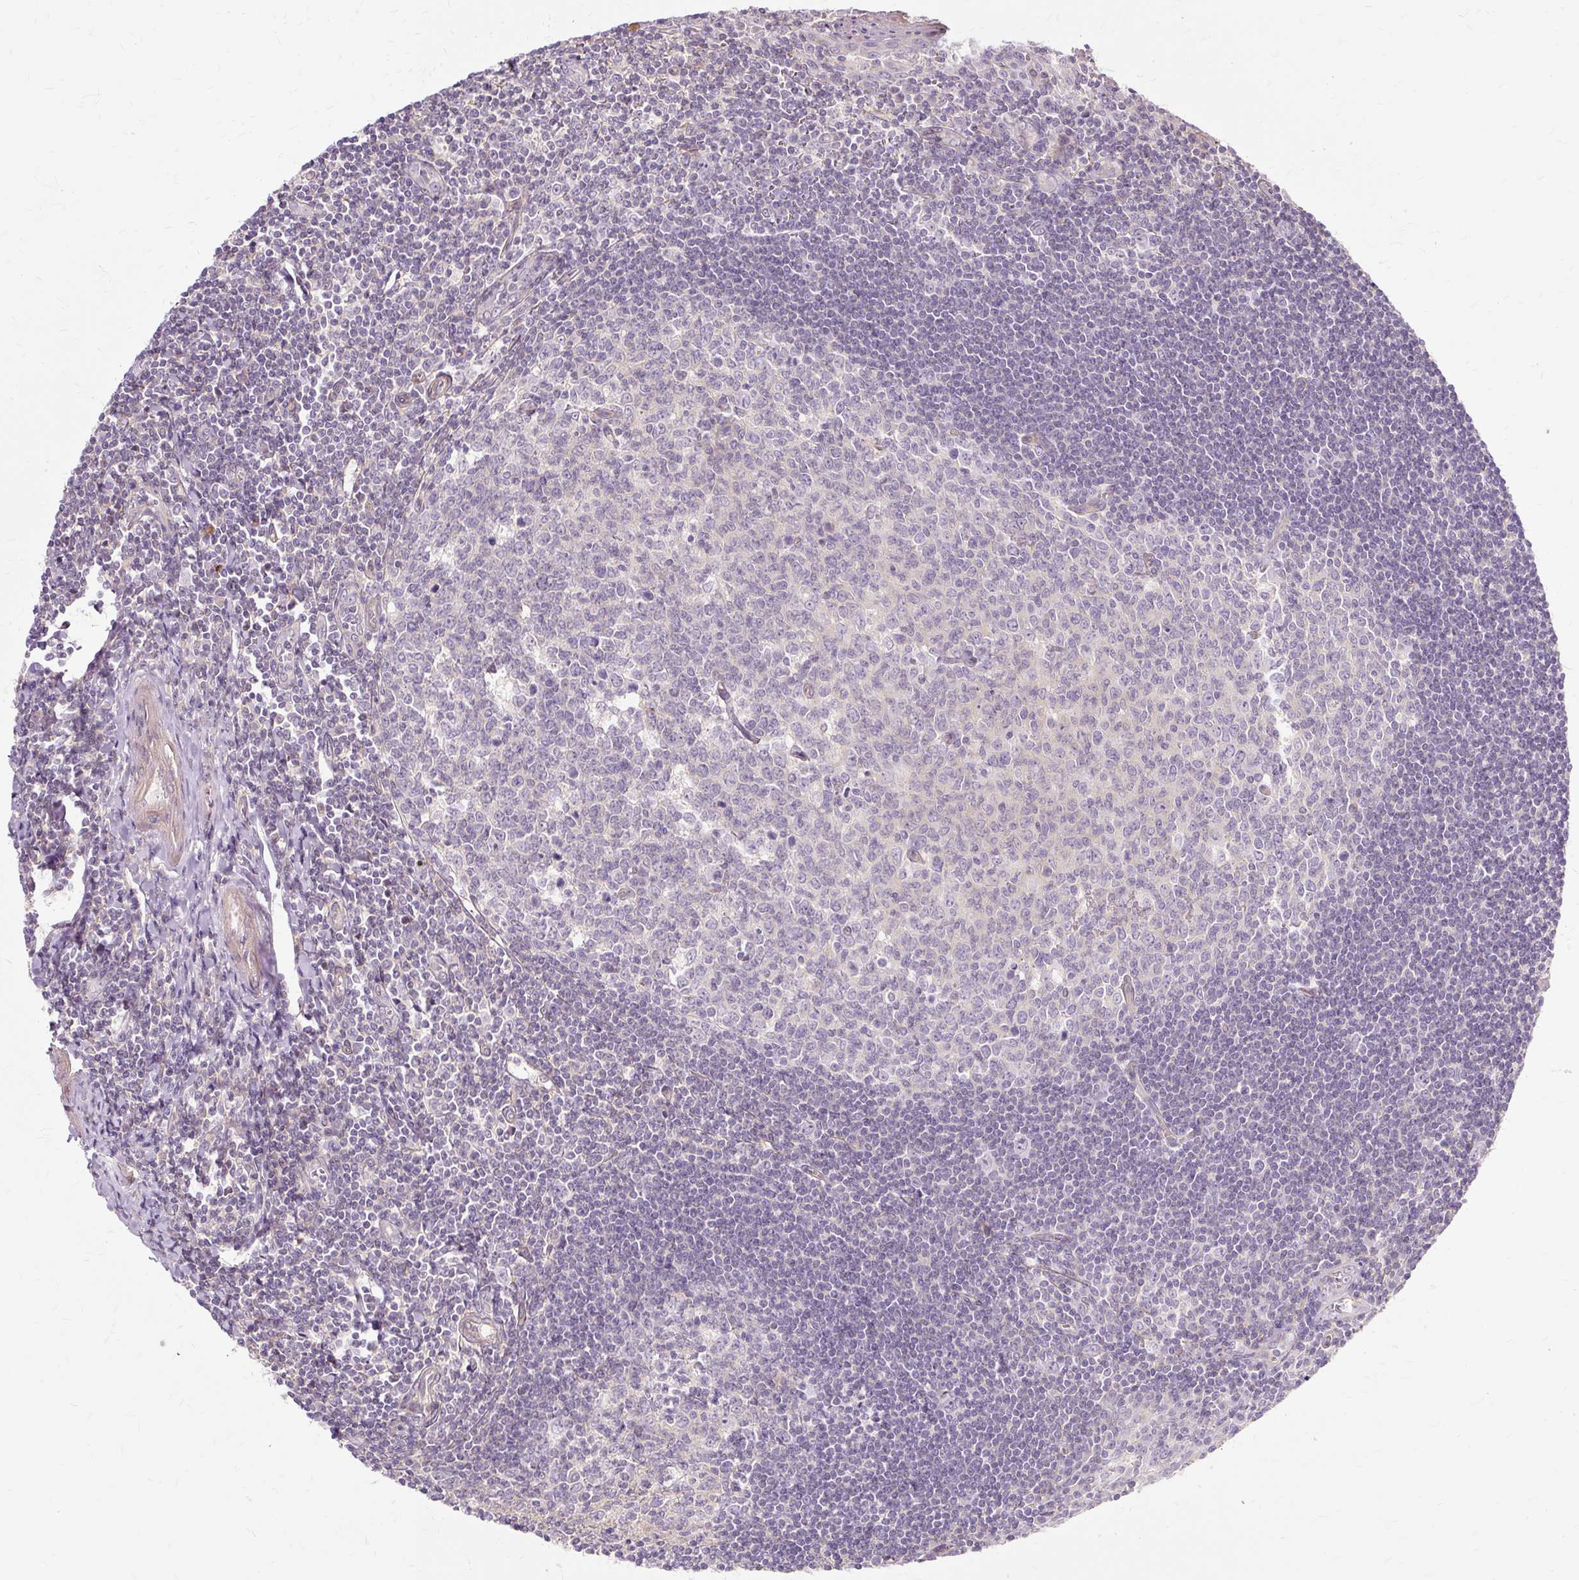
{"staining": {"intensity": "negative", "quantity": "none", "location": "none"}, "tissue": "tonsil", "cell_type": "Germinal center cells", "image_type": "normal", "snomed": [{"axis": "morphology", "description": "Normal tissue, NOS"}, {"axis": "topography", "description": "Tonsil"}], "caption": "Immunohistochemistry of benign human tonsil demonstrates no positivity in germinal center cells.", "gene": "TSPAN8", "patient": {"sex": "male", "age": 27}}